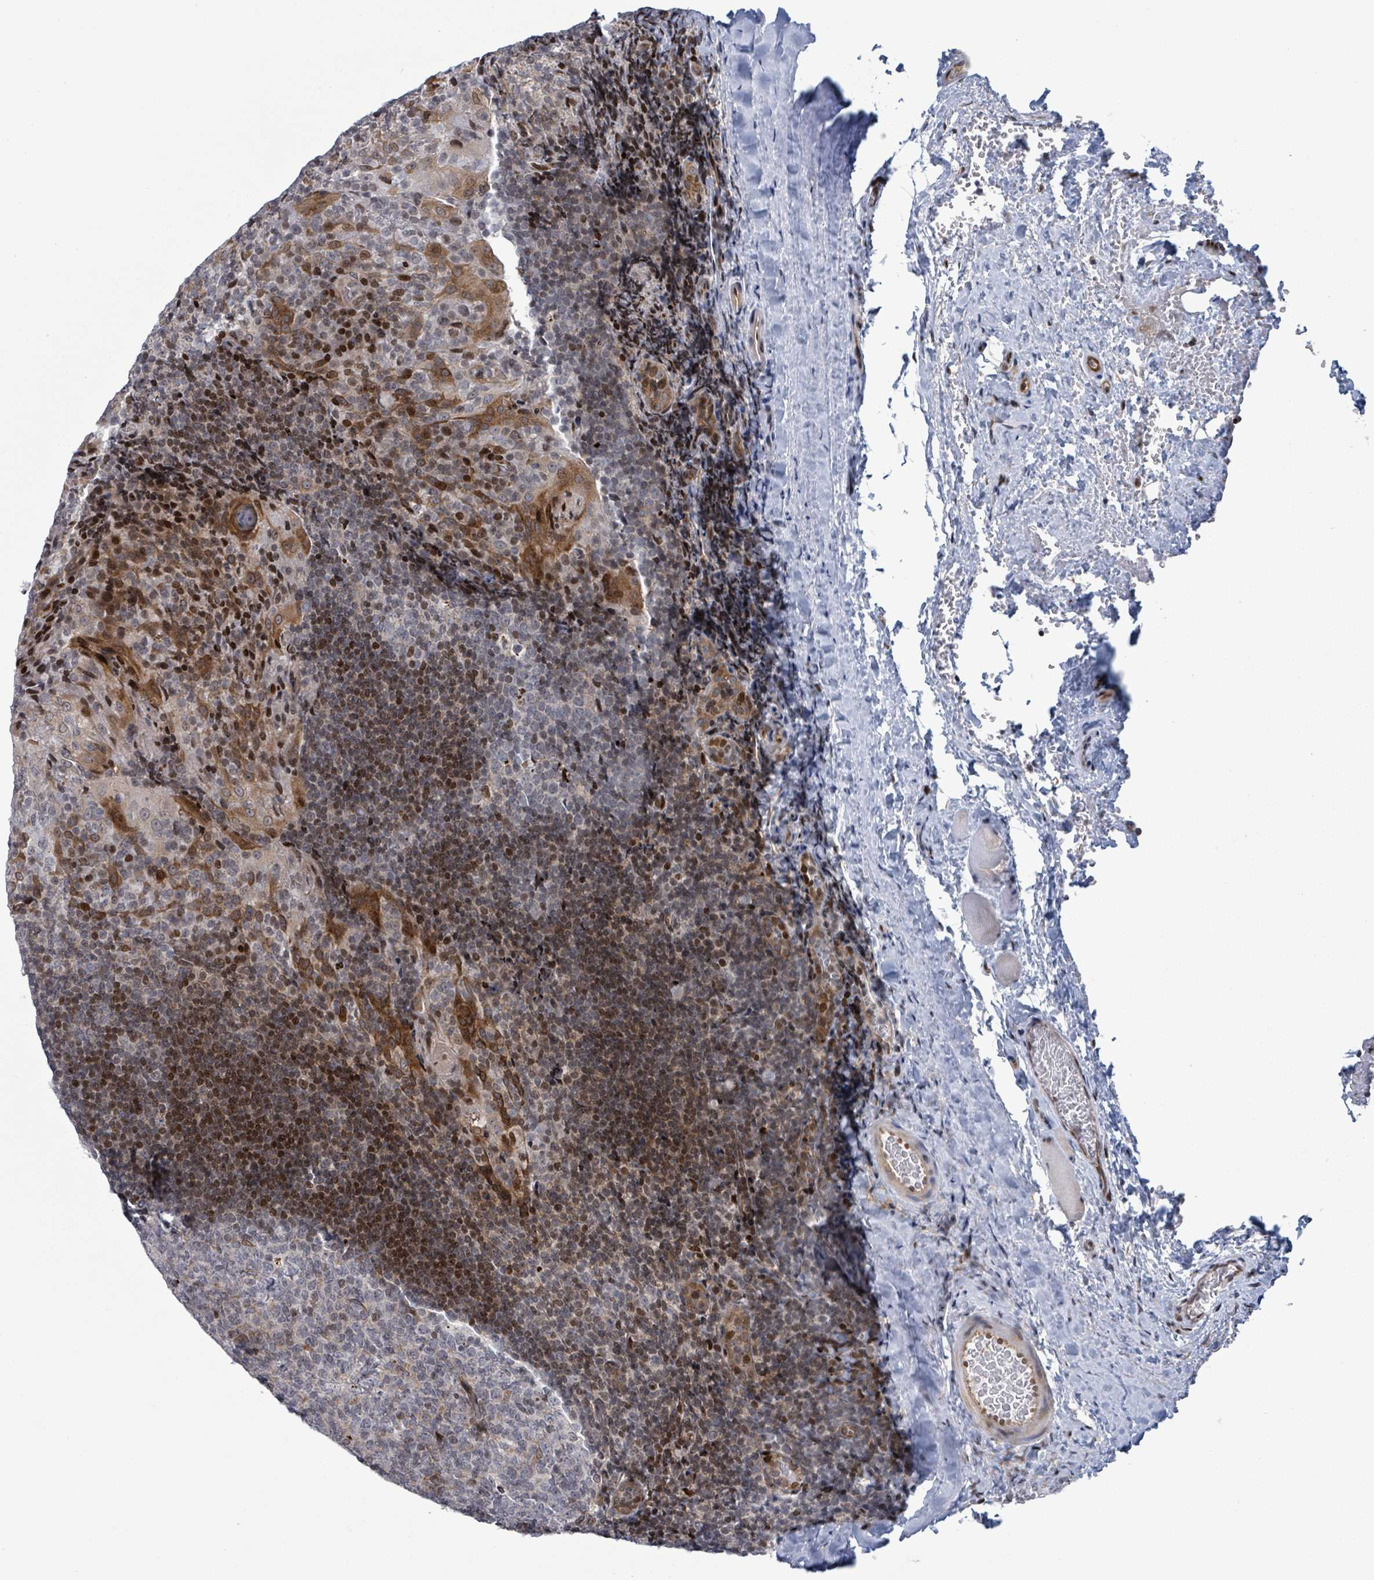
{"staining": {"intensity": "negative", "quantity": "none", "location": "none"}, "tissue": "tonsil", "cell_type": "Germinal center cells", "image_type": "normal", "snomed": [{"axis": "morphology", "description": "Normal tissue, NOS"}, {"axis": "topography", "description": "Tonsil"}], "caption": "The image exhibits no significant staining in germinal center cells of tonsil. (DAB immunohistochemistry (IHC) visualized using brightfield microscopy, high magnification).", "gene": "FNDC4", "patient": {"sex": "male", "age": 17}}